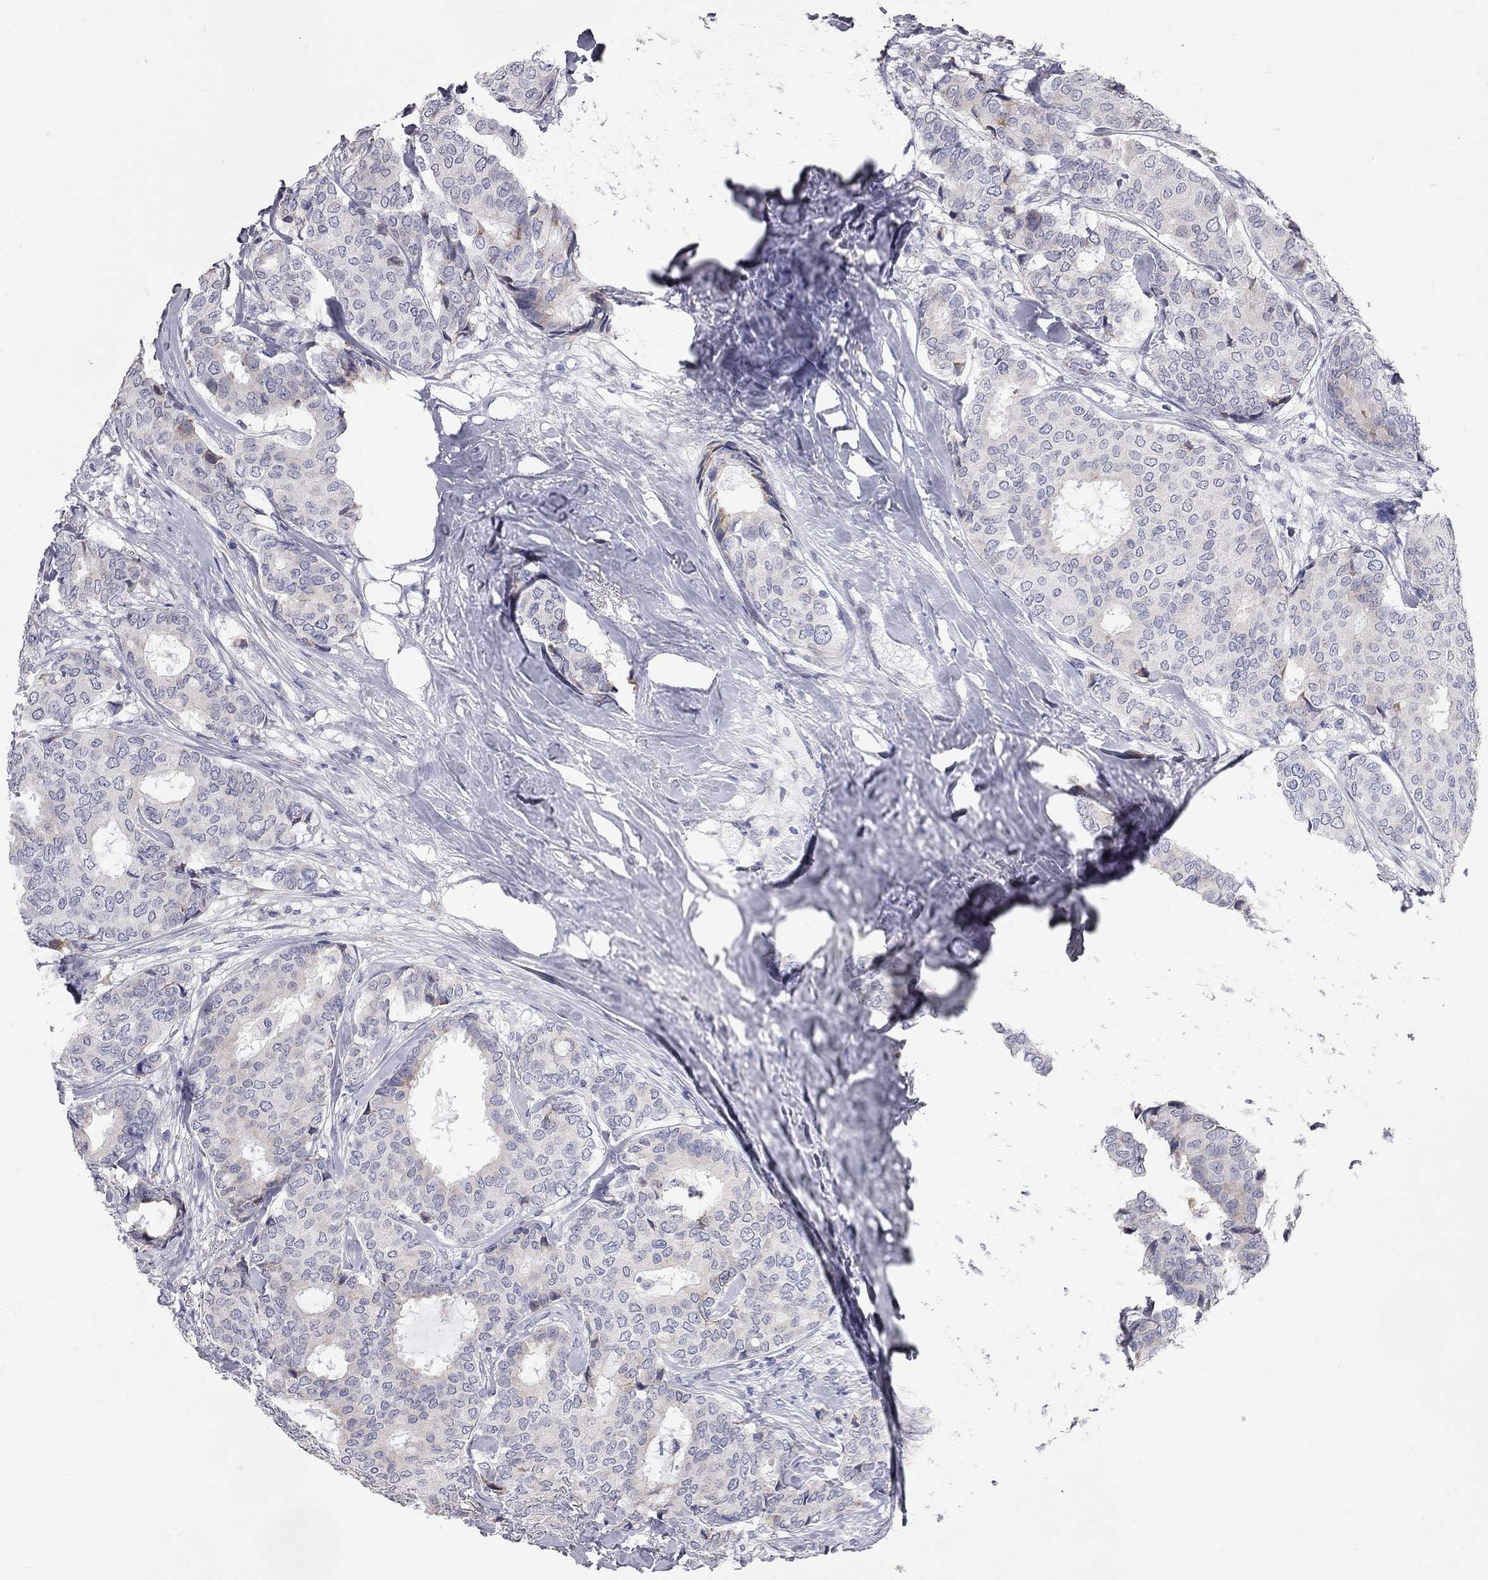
{"staining": {"intensity": "moderate", "quantity": "<25%", "location": "cytoplasmic/membranous"}, "tissue": "breast cancer", "cell_type": "Tumor cells", "image_type": "cancer", "snomed": [{"axis": "morphology", "description": "Duct carcinoma"}, {"axis": "topography", "description": "Breast"}], "caption": "Immunohistochemistry (DAB) staining of breast cancer (invasive ductal carcinoma) shows moderate cytoplasmic/membranous protein staining in about <25% of tumor cells.", "gene": "XAGE2", "patient": {"sex": "female", "age": 75}}